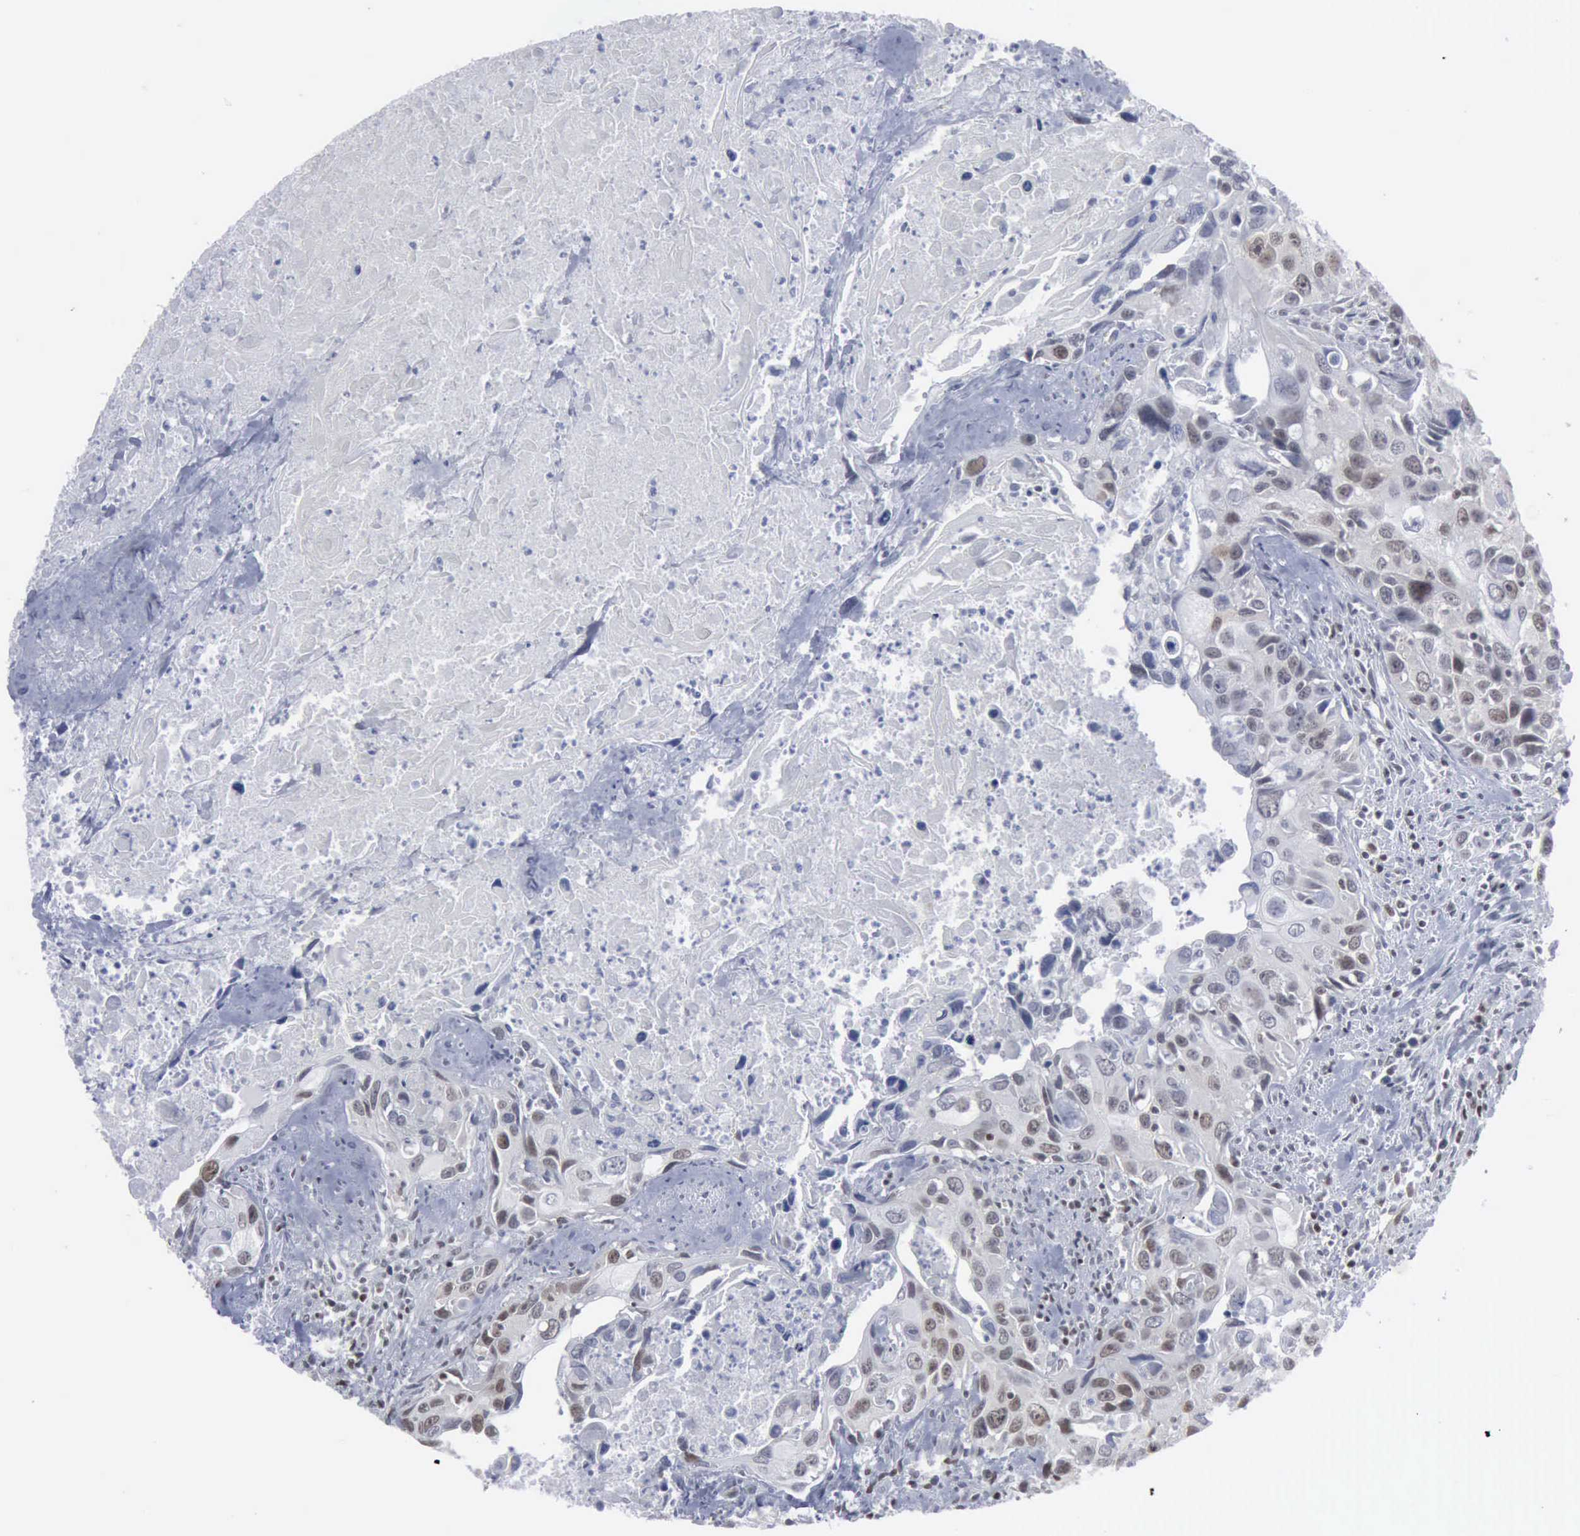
{"staining": {"intensity": "weak", "quantity": "25%-75%", "location": "nuclear"}, "tissue": "urothelial cancer", "cell_type": "Tumor cells", "image_type": "cancer", "snomed": [{"axis": "morphology", "description": "Urothelial carcinoma, High grade"}, {"axis": "topography", "description": "Urinary bladder"}], "caption": "Weak nuclear expression is present in approximately 25%-75% of tumor cells in urothelial cancer.", "gene": "XPA", "patient": {"sex": "male", "age": 71}}